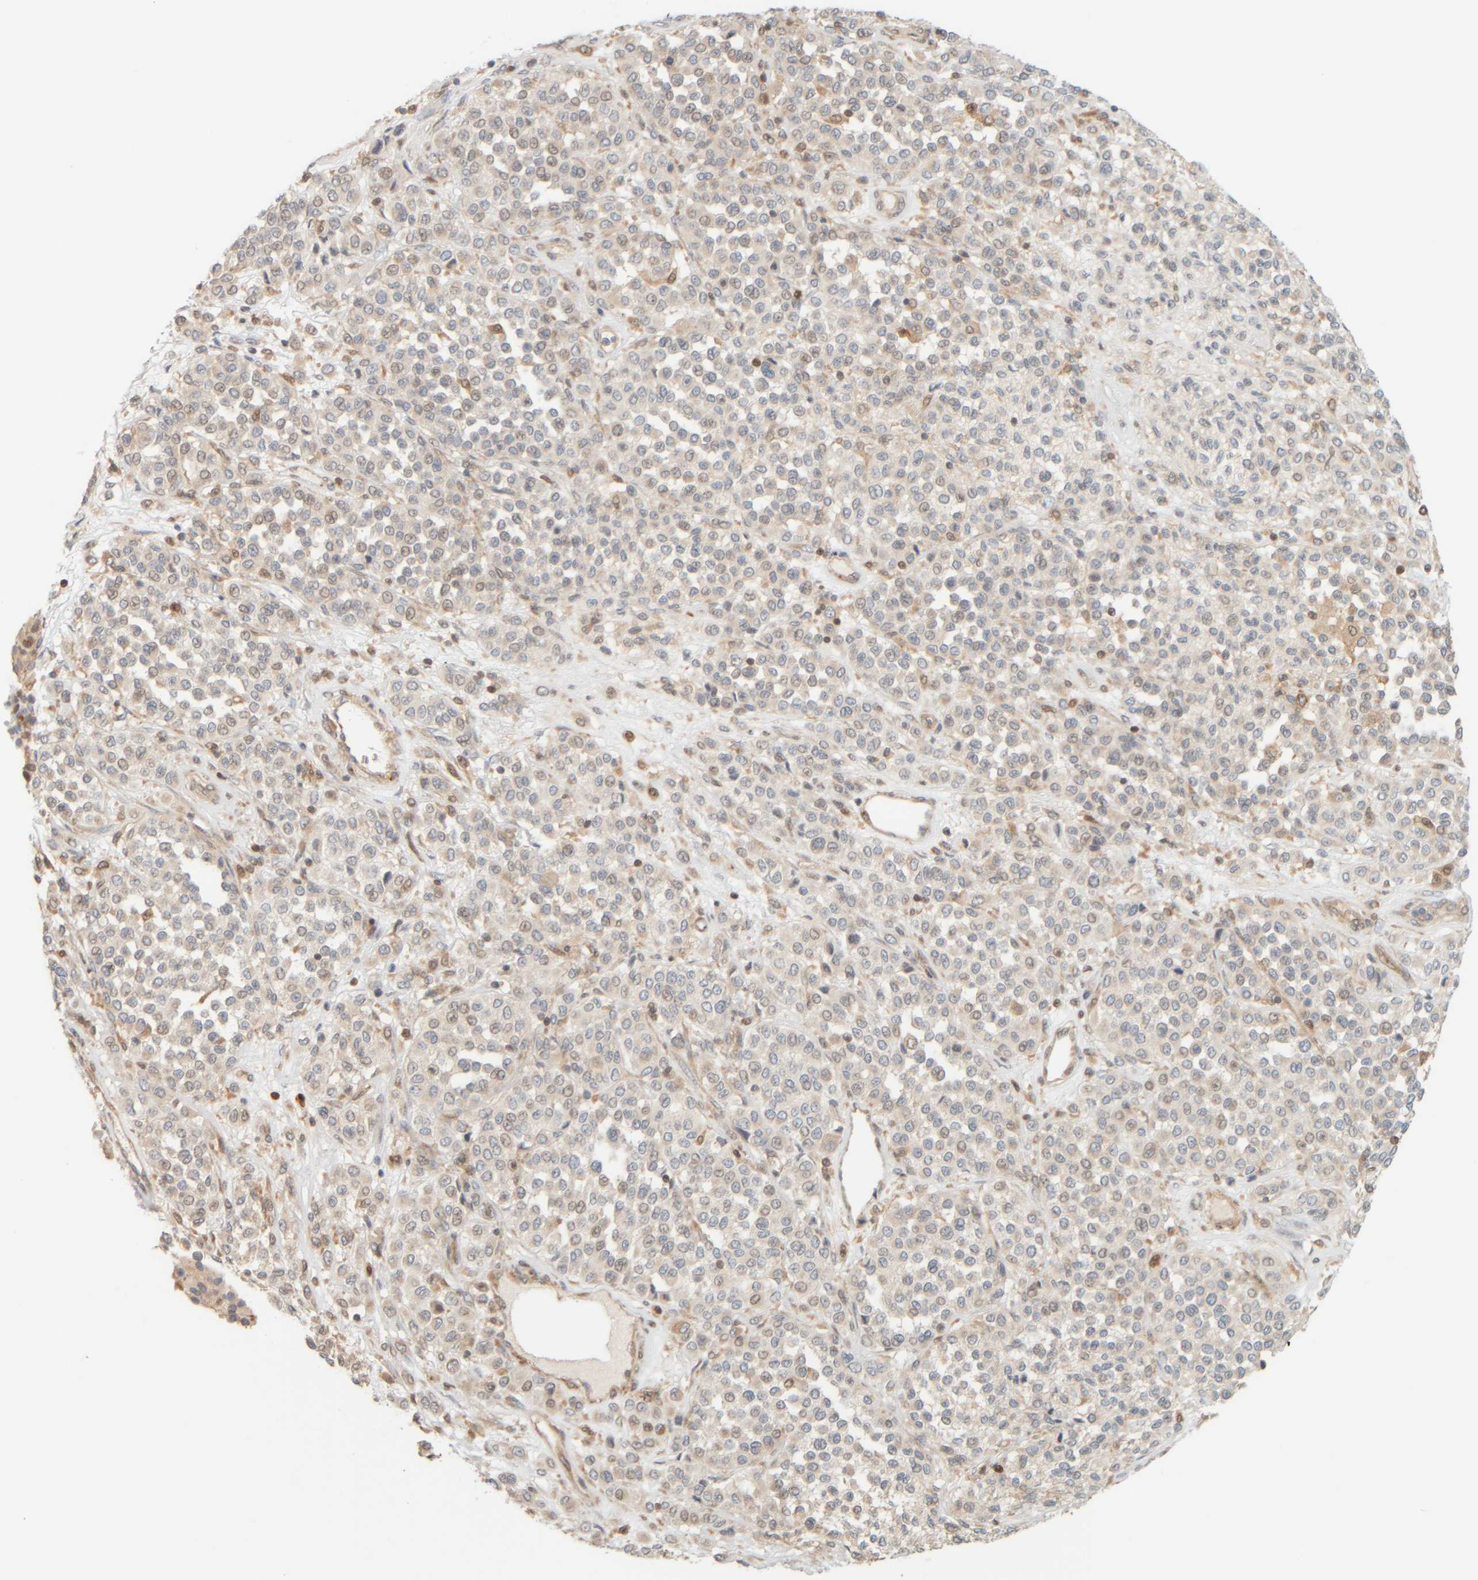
{"staining": {"intensity": "weak", "quantity": "<25%", "location": "cytoplasmic/membranous"}, "tissue": "melanoma", "cell_type": "Tumor cells", "image_type": "cancer", "snomed": [{"axis": "morphology", "description": "Malignant melanoma, Metastatic site"}, {"axis": "topography", "description": "Pancreas"}], "caption": "Tumor cells are negative for protein expression in human melanoma.", "gene": "PTGES3L-AARSD1", "patient": {"sex": "female", "age": 30}}